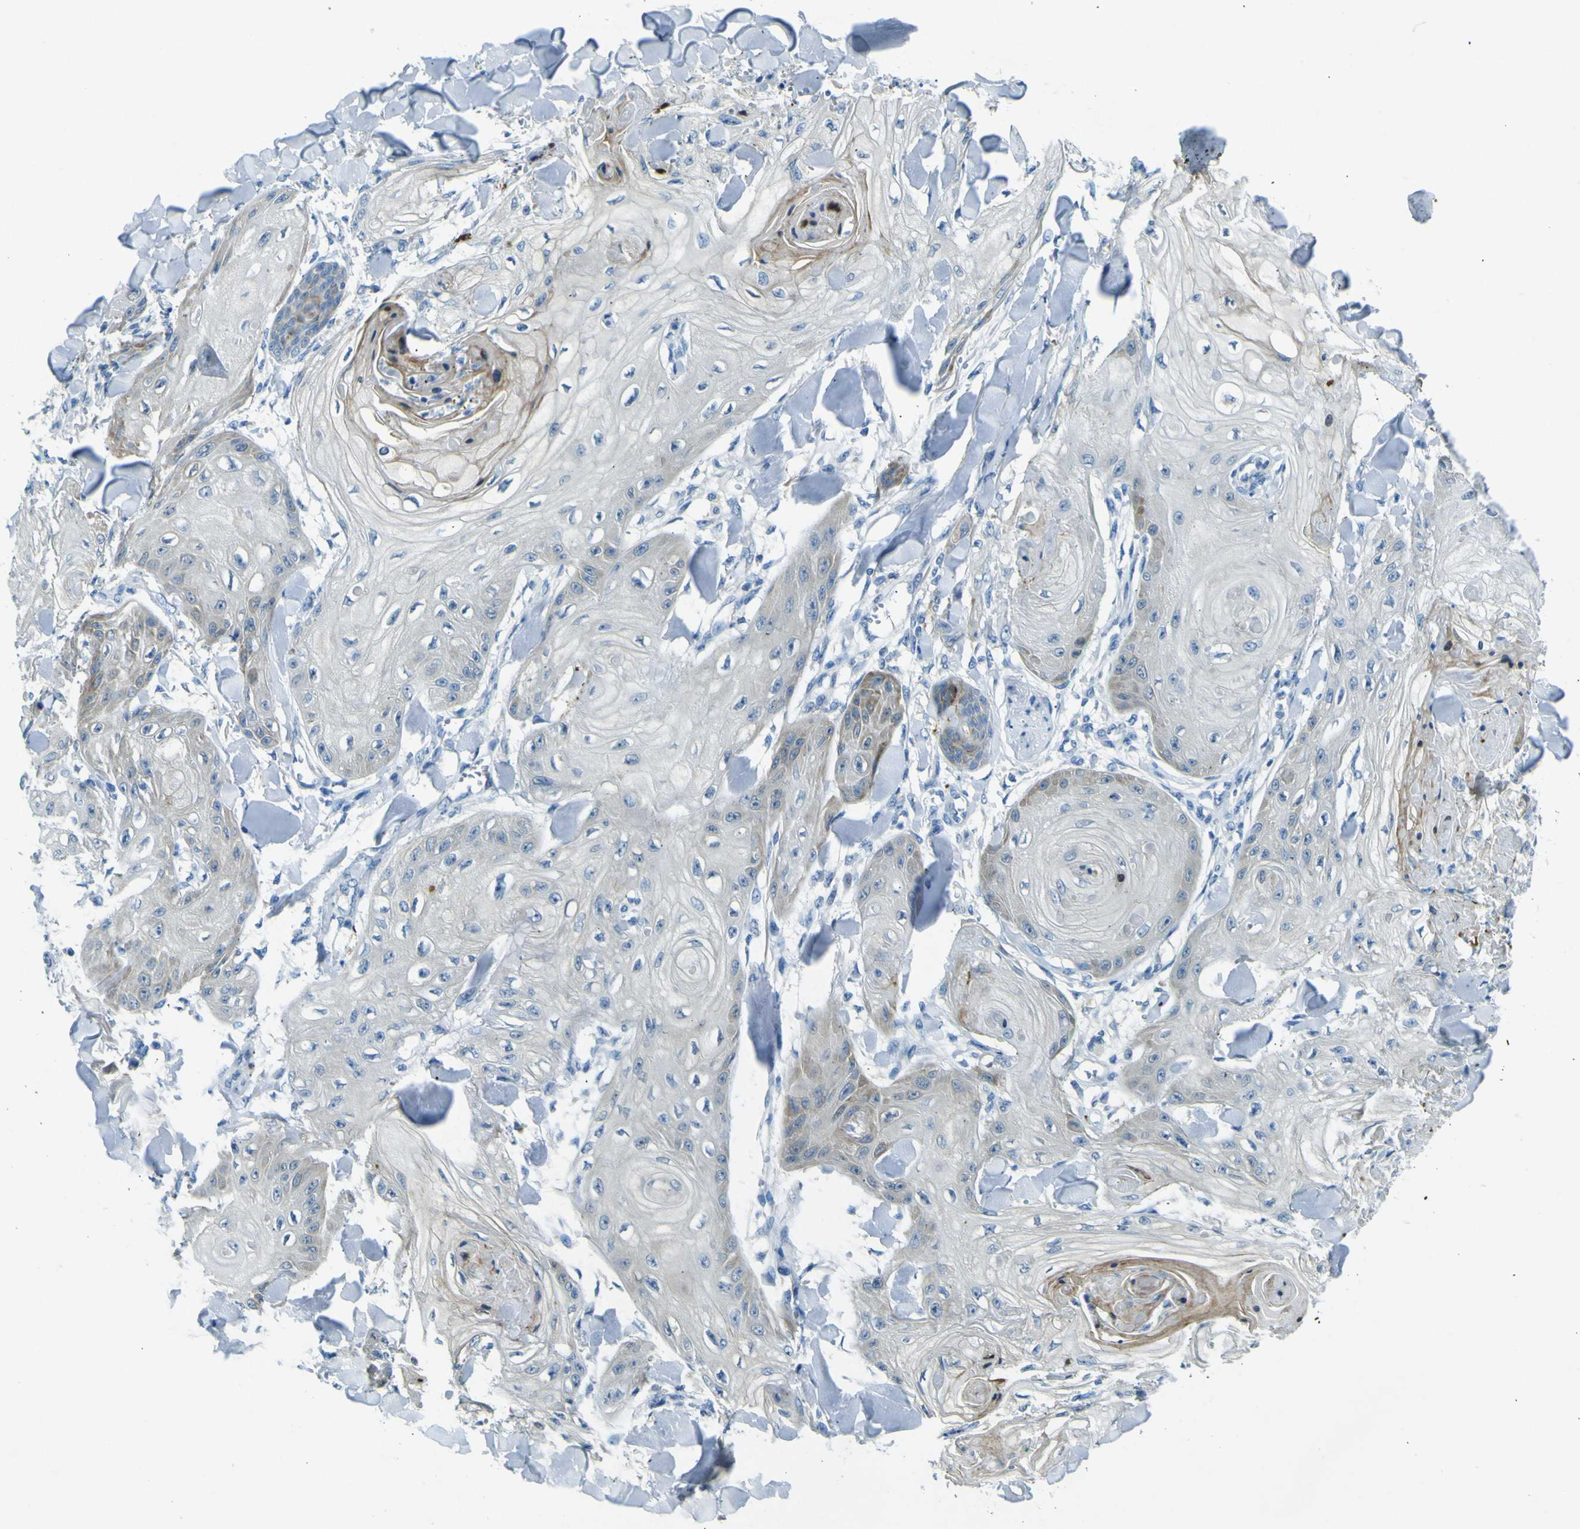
{"staining": {"intensity": "moderate", "quantity": "25%-75%", "location": "cytoplasmic/membranous"}, "tissue": "skin cancer", "cell_type": "Tumor cells", "image_type": "cancer", "snomed": [{"axis": "morphology", "description": "Squamous cell carcinoma, NOS"}, {"axis": "topography", "description": "Skin"}], "caption": "DAB (3,3'-diaminobenzidine) immunohistochemical staining of human skin squamous cell carcinoma reveals moderate cytoplasmic/membranous protein positivity in about 25%-75% of tumor cells.", "gene": "SORCS1", "patient": {"sex": "male", "age": 74}}